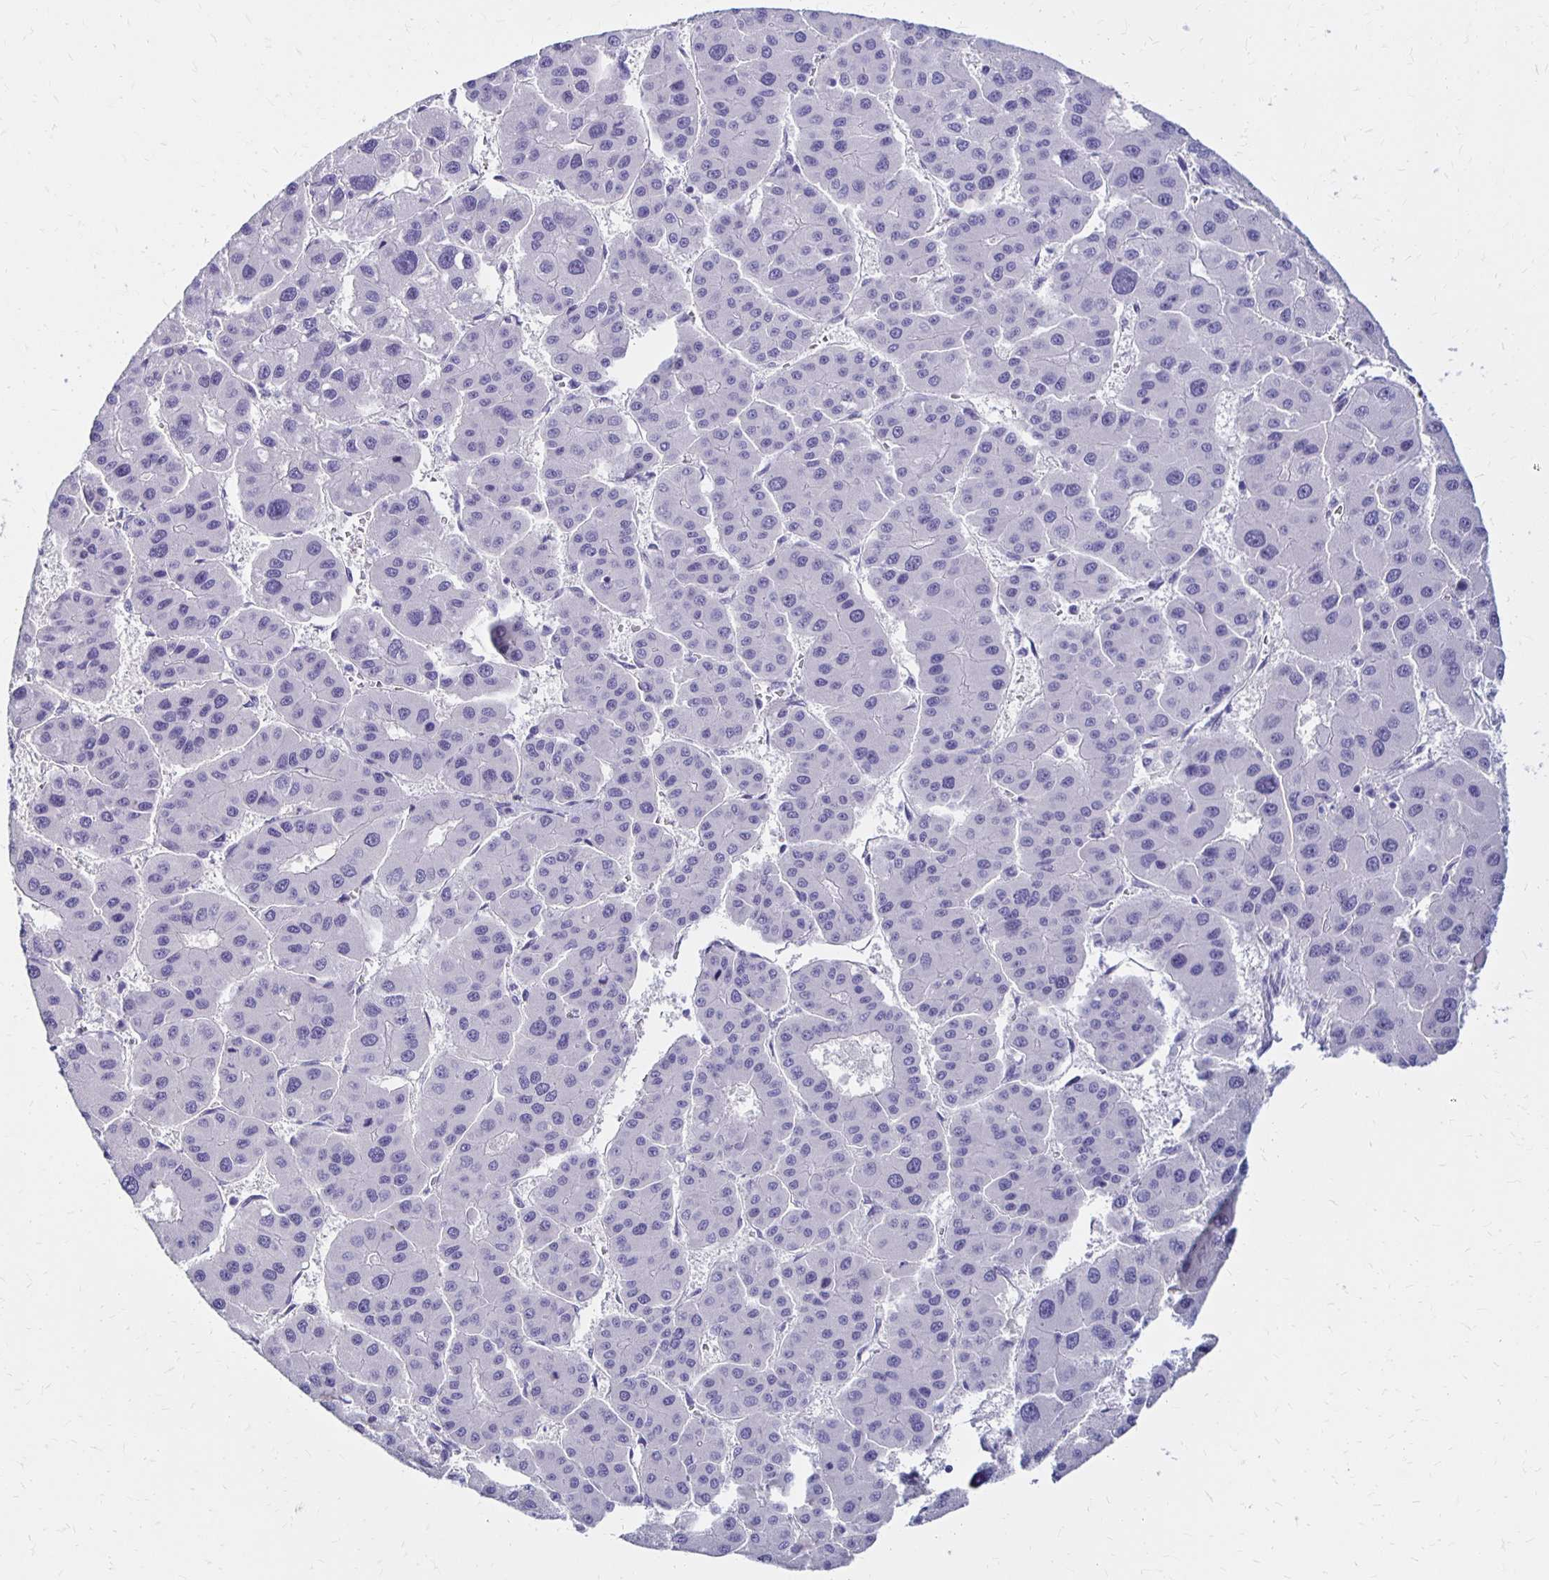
{"staining": {"intensity": "negative", "quantity": "none", "location": "none"}, "tissue": "liver cancer", "cell_type": "Tumor cells", "image_type": "cancer", "snomed": [{"axis": "morphology", "description": "Carcinoma, Hepatocellular, NOS"}, {"axis": "topography", "description": "Liver"}], "caption": "Immunohistochemical staining of human liver cancer (hepatocellular carcinoma) reveals no significant positivity in tumor cells.", "gene": "FNTB", "patient": {"sex": "male", "age": 73}}